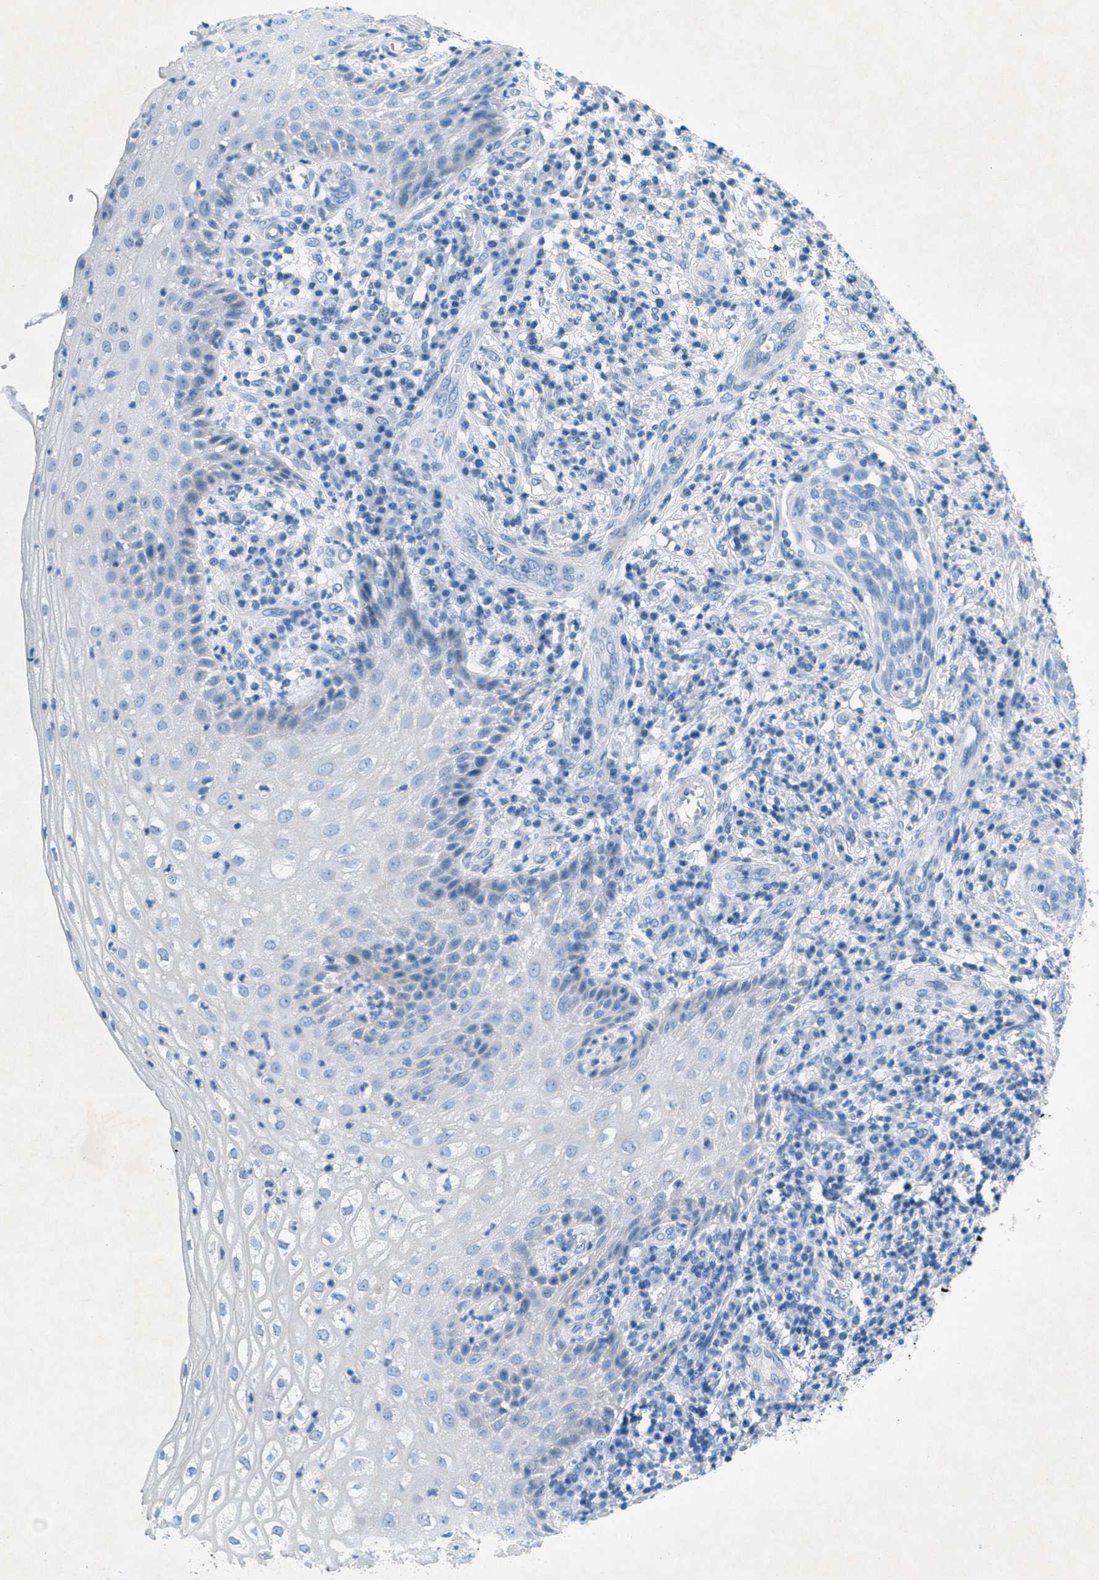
{"staining": {"intensity": "negative", "quantity": "none", "location": "none"}, "tissue": "cervical cancer", "cell_type": "Tumor cells", "image_type": "cancer", "snomed": [{"axis": "morphology", "description": "Squamous cell carcinoma, NOS"}, {"axis": "topography", "description": "Cervix"}], "caption": "The photomicrograph displays no significant expression in tumor cells of cervical squamous cell carcinoma.", "gene": "GALNT17", "patient": {"sex": "female", "age": 34}}